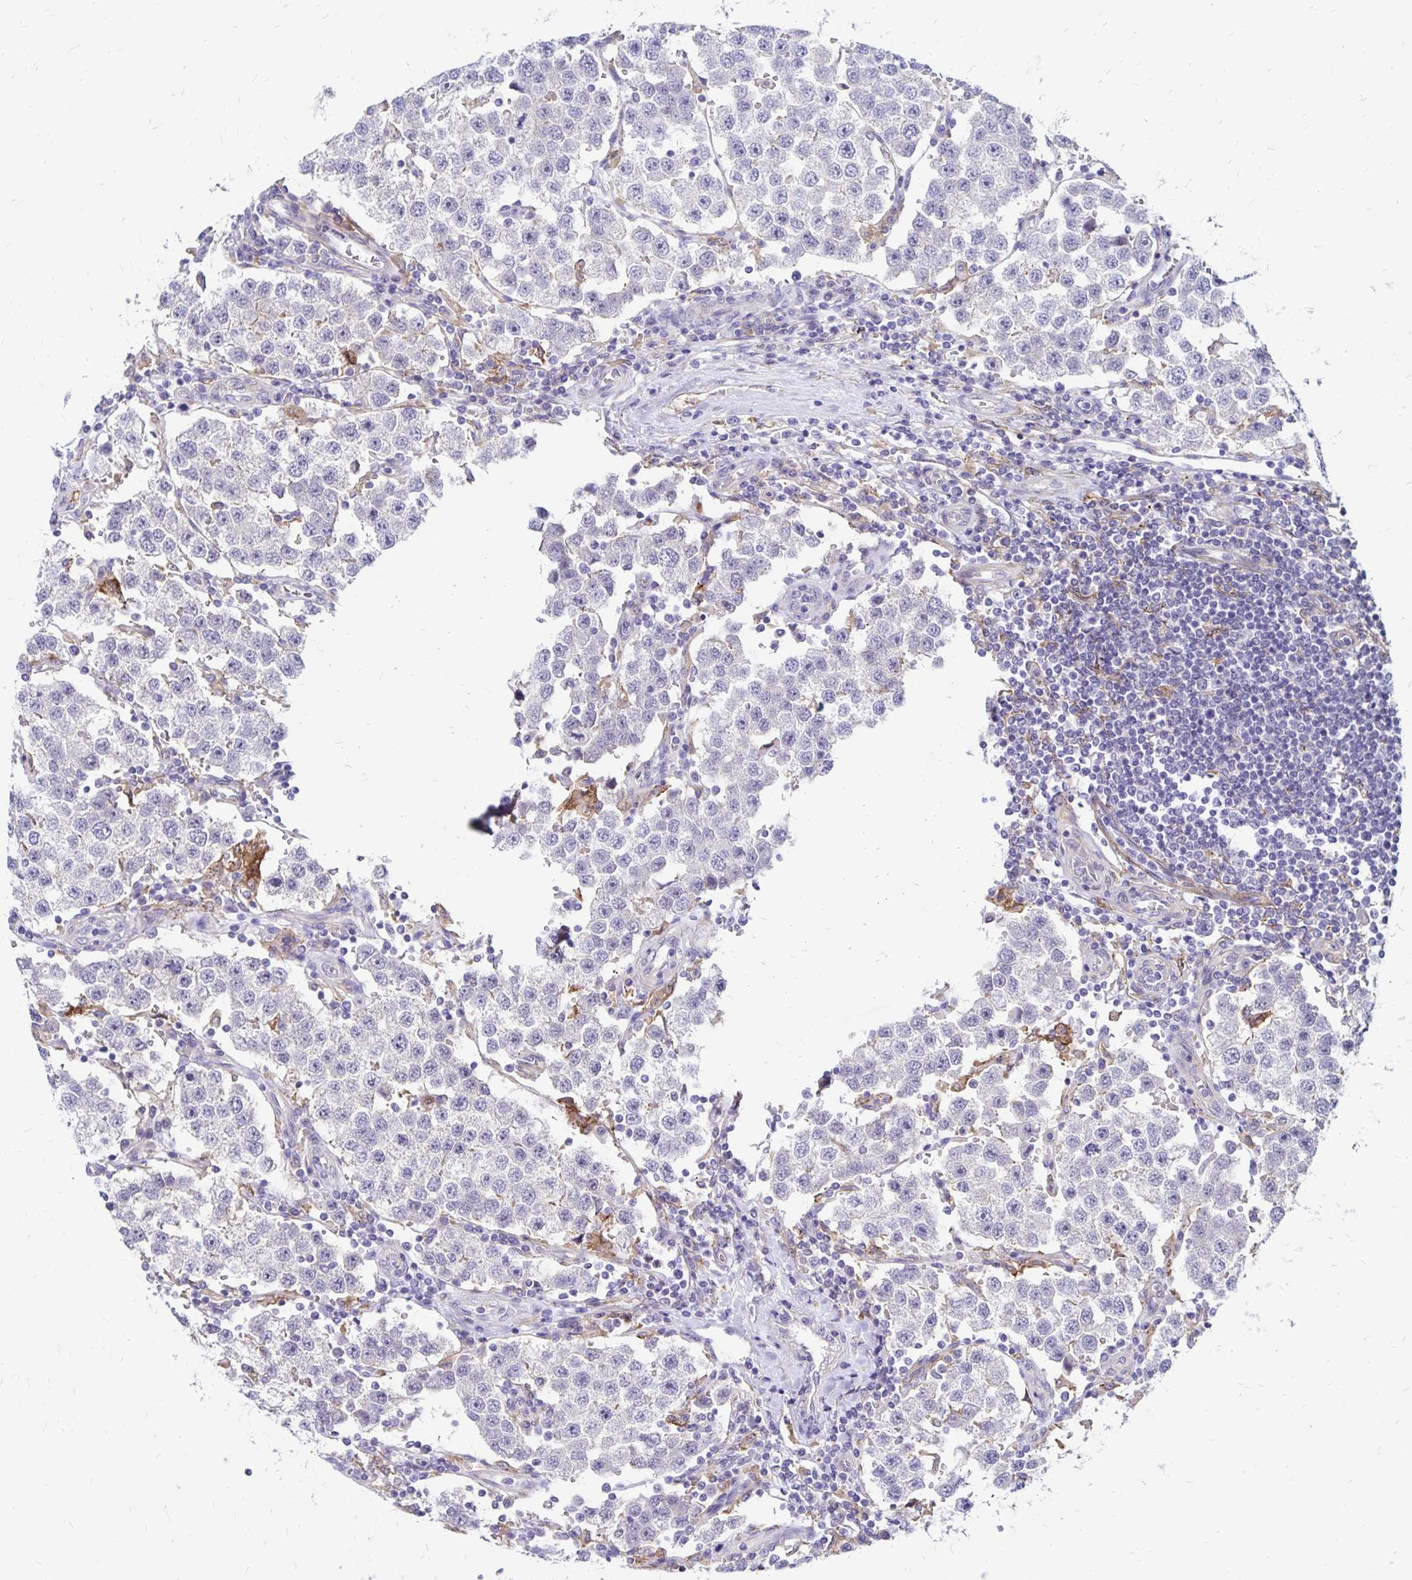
{"staining": {"intensity": "negative", "quantity": "none", "location": "none"}, "tissue": "testis cancer", "cell_type": "Tumor cells", "image_type": "cancer", "snomed": [{"axis": "morphology", "description": "Seminoma, NOS"}, {"axis": "topography", "description": "Testis"}], "caption": "An immunohistochemistry (IHC) micrograph of testis seminoma is shown. There is no staining in tumor cells of testis seminoma.", "gene": "TNS3", "patient": {"sex": "male", "age": 37}}